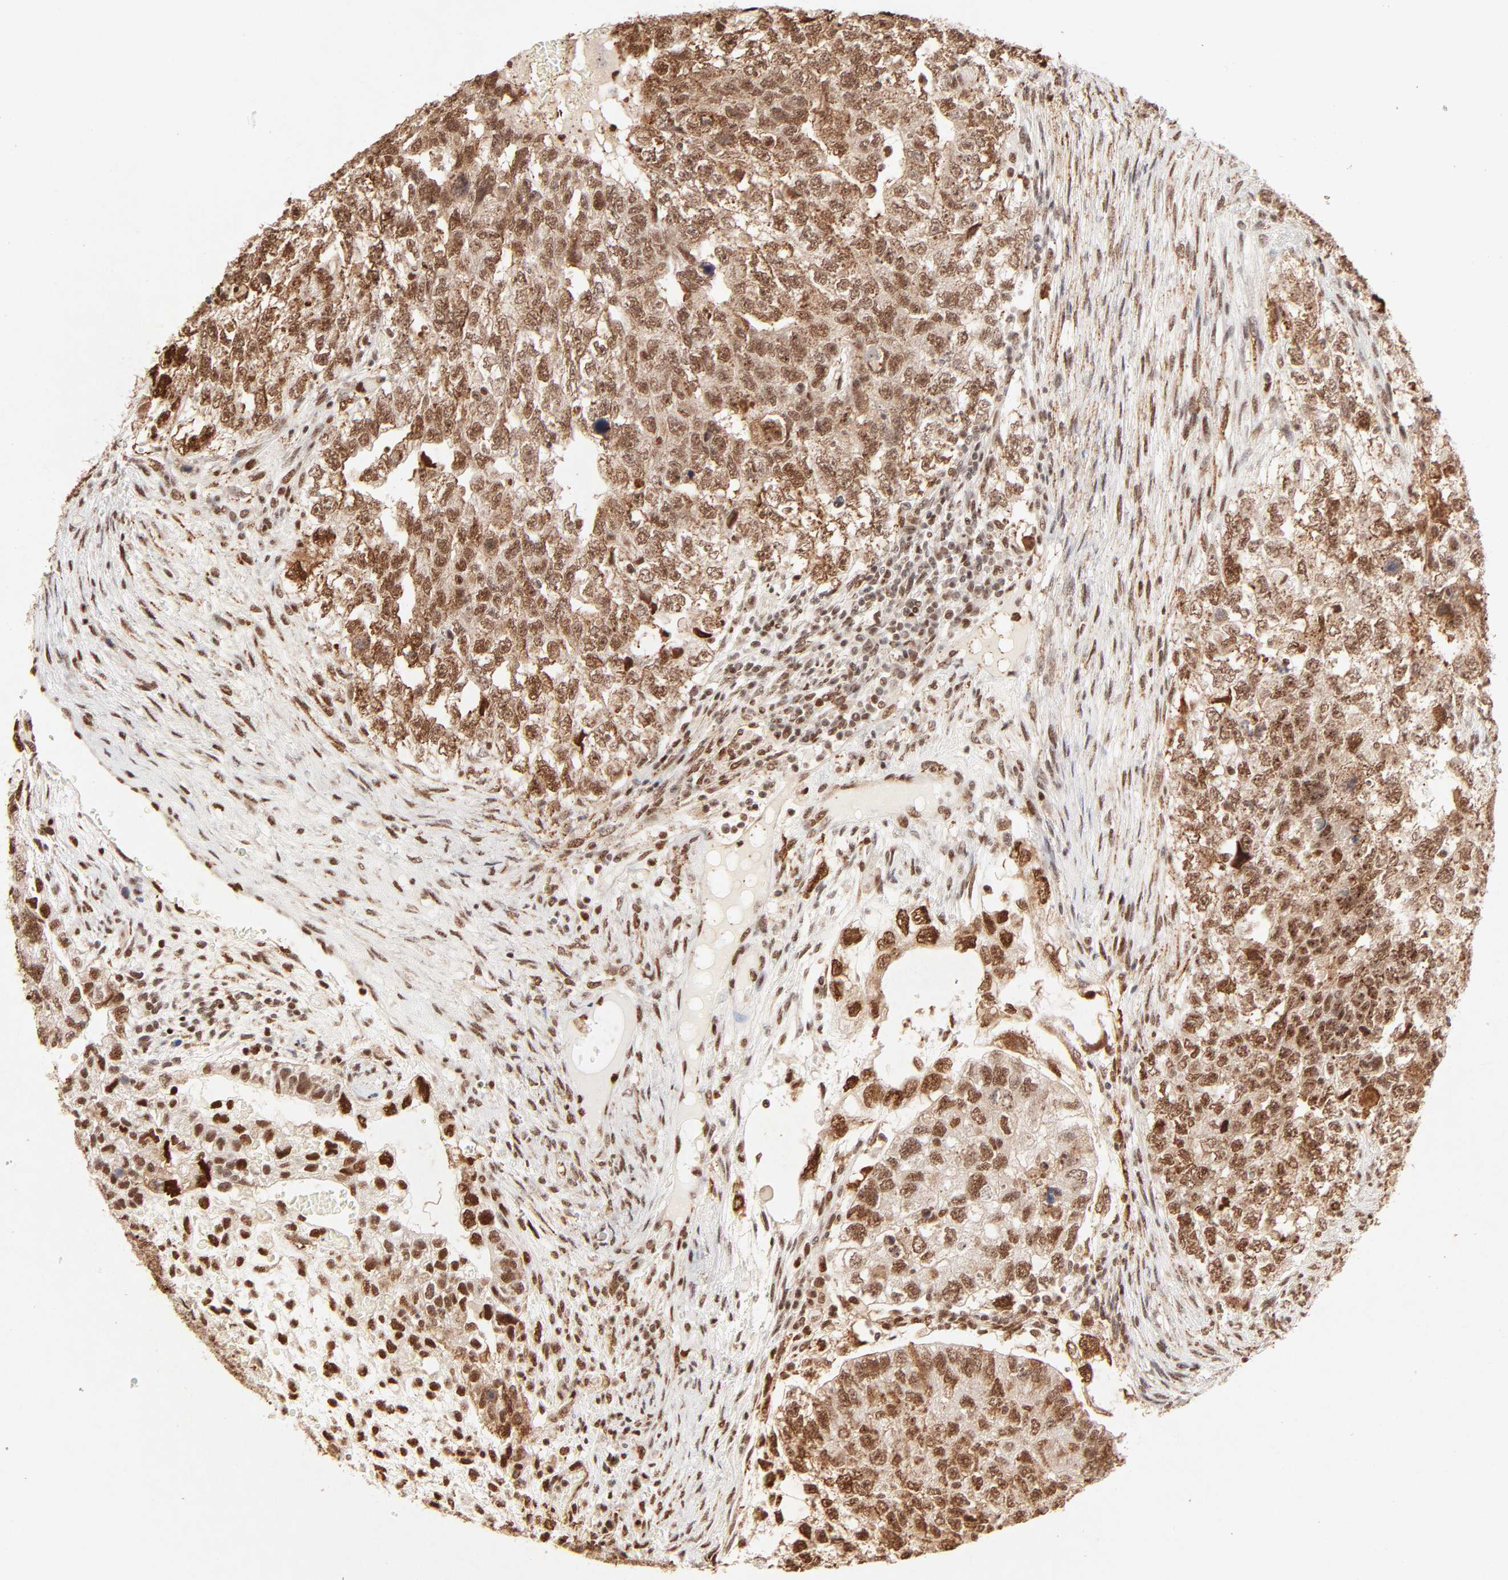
{"staining": {"intensity": "strong", "quantity": ">75%", "location": "cytoplasmic/membranous,nuclear"}, "tissue": "testis cancer", "cell_type": "Tumor cells", "image_type": "cancer", "snomed": [{"axis": "morphology", "description": "Carcinoma, Embryonal, NOS"}, {"axis": "topography", "description": "Testis"}], "caption": "Immunohistochemical staining of human testis cancer demonstrates high levels of strong cytoplasmic/membranous and nuclear expression in approximately >75% of tumor cells. Using DAB (brown) and hematoxylin (blue) stains, captured at high magnification using brightfield microscopy.", "gene": "FAM50A", "patient": {"sex": "male", "age": 36}}